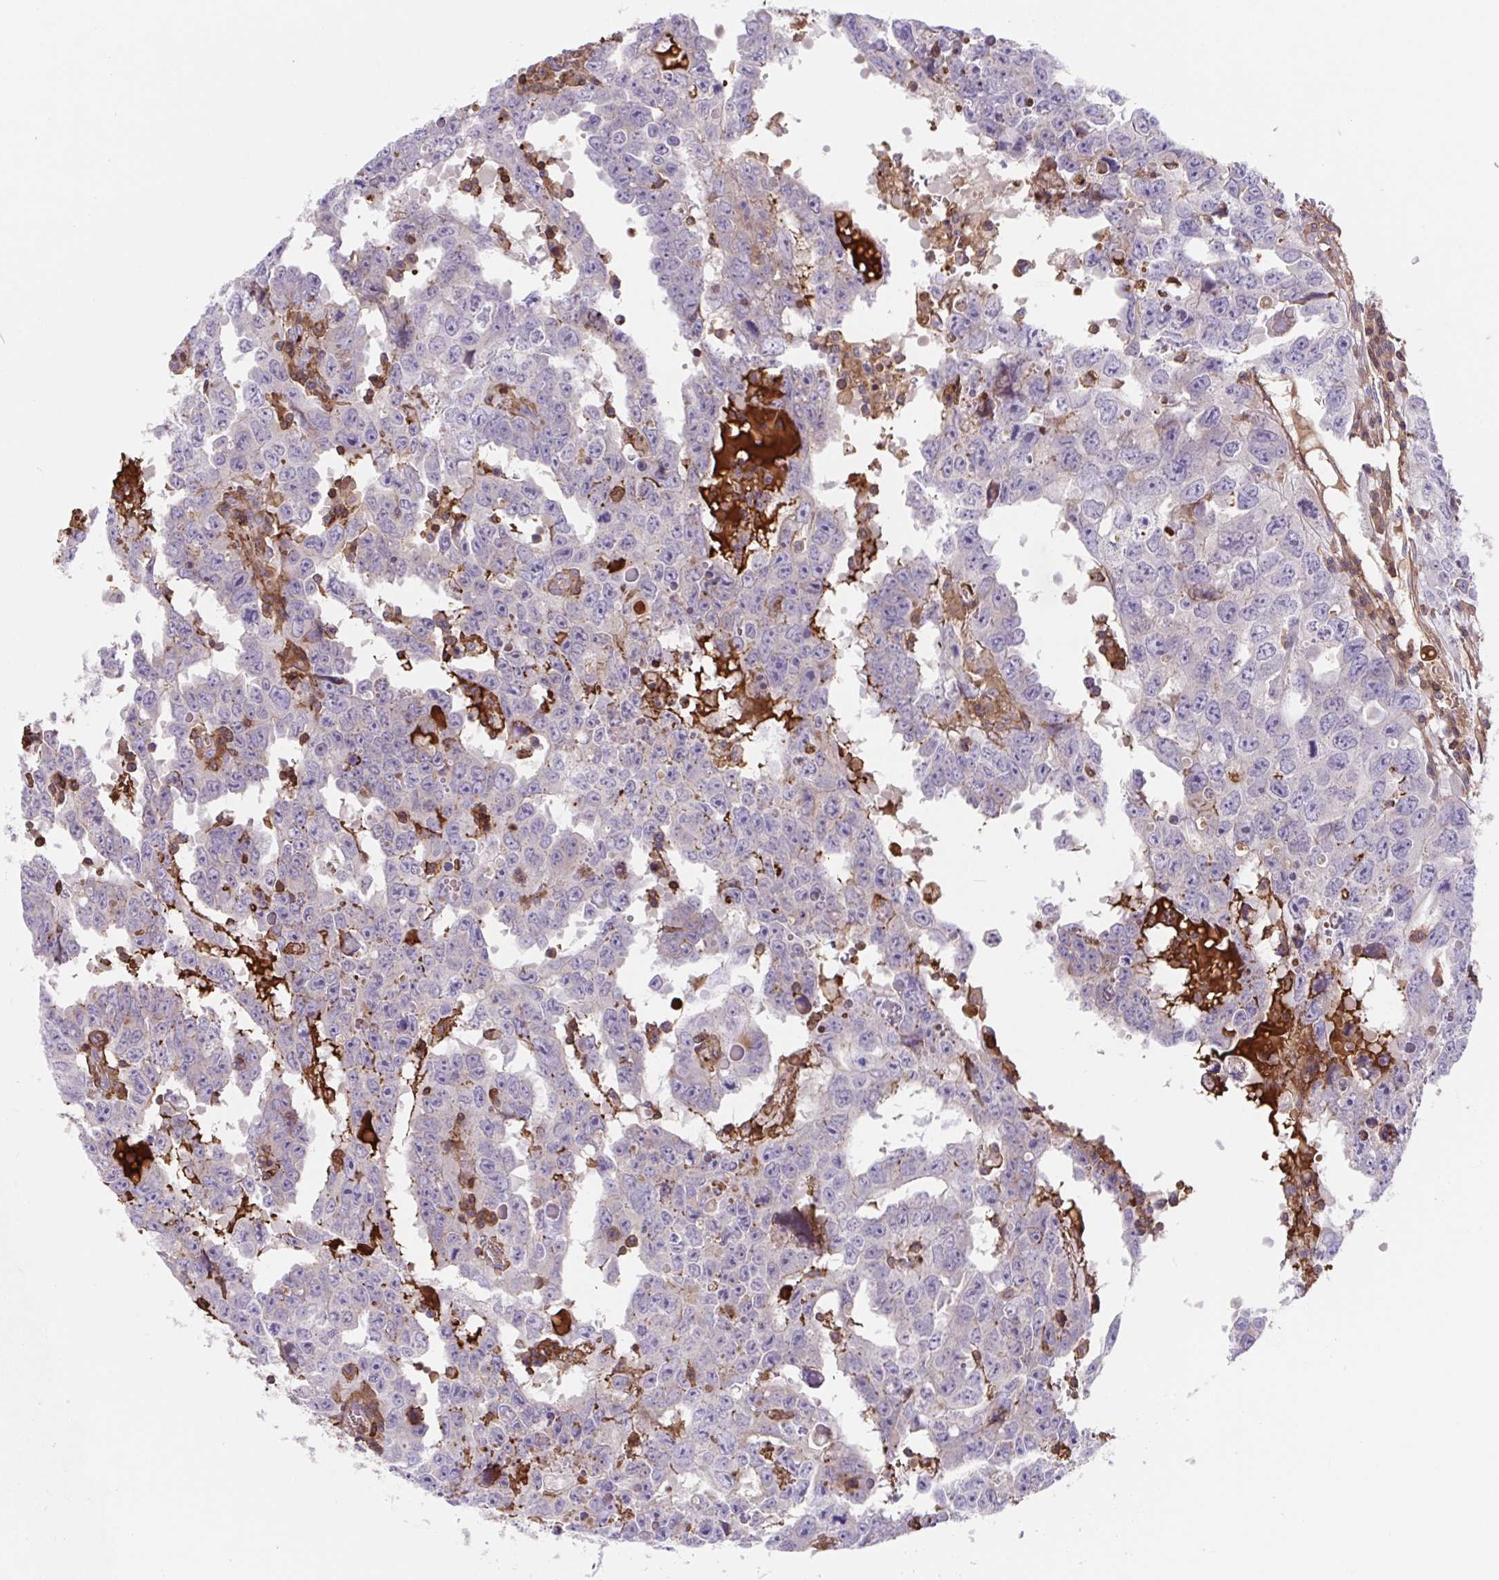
{"staining": {"intensity": "negative", "quantity": "none", "location": "none"}, "tissue": "testis cancer", "cell_type": "Tumor cells", "image_type": "cancer", "snomed": [{"axis": "morphology", "description": "Carcinoma, Embryonal, NOS"}, {"axis": "topography", "description": "Testis"}], "caption": "Immunohistochemistry (IHC) image of neoplastic tissue: human testis embryonal carcinoma stained with DAB (3,3'-diaminobenzidine) displays no significant protein positivity in tumor cells. Nuclei are stained in blue.", "gene": "TPRG1", "patient": {"sex": "male", "age": 22}}